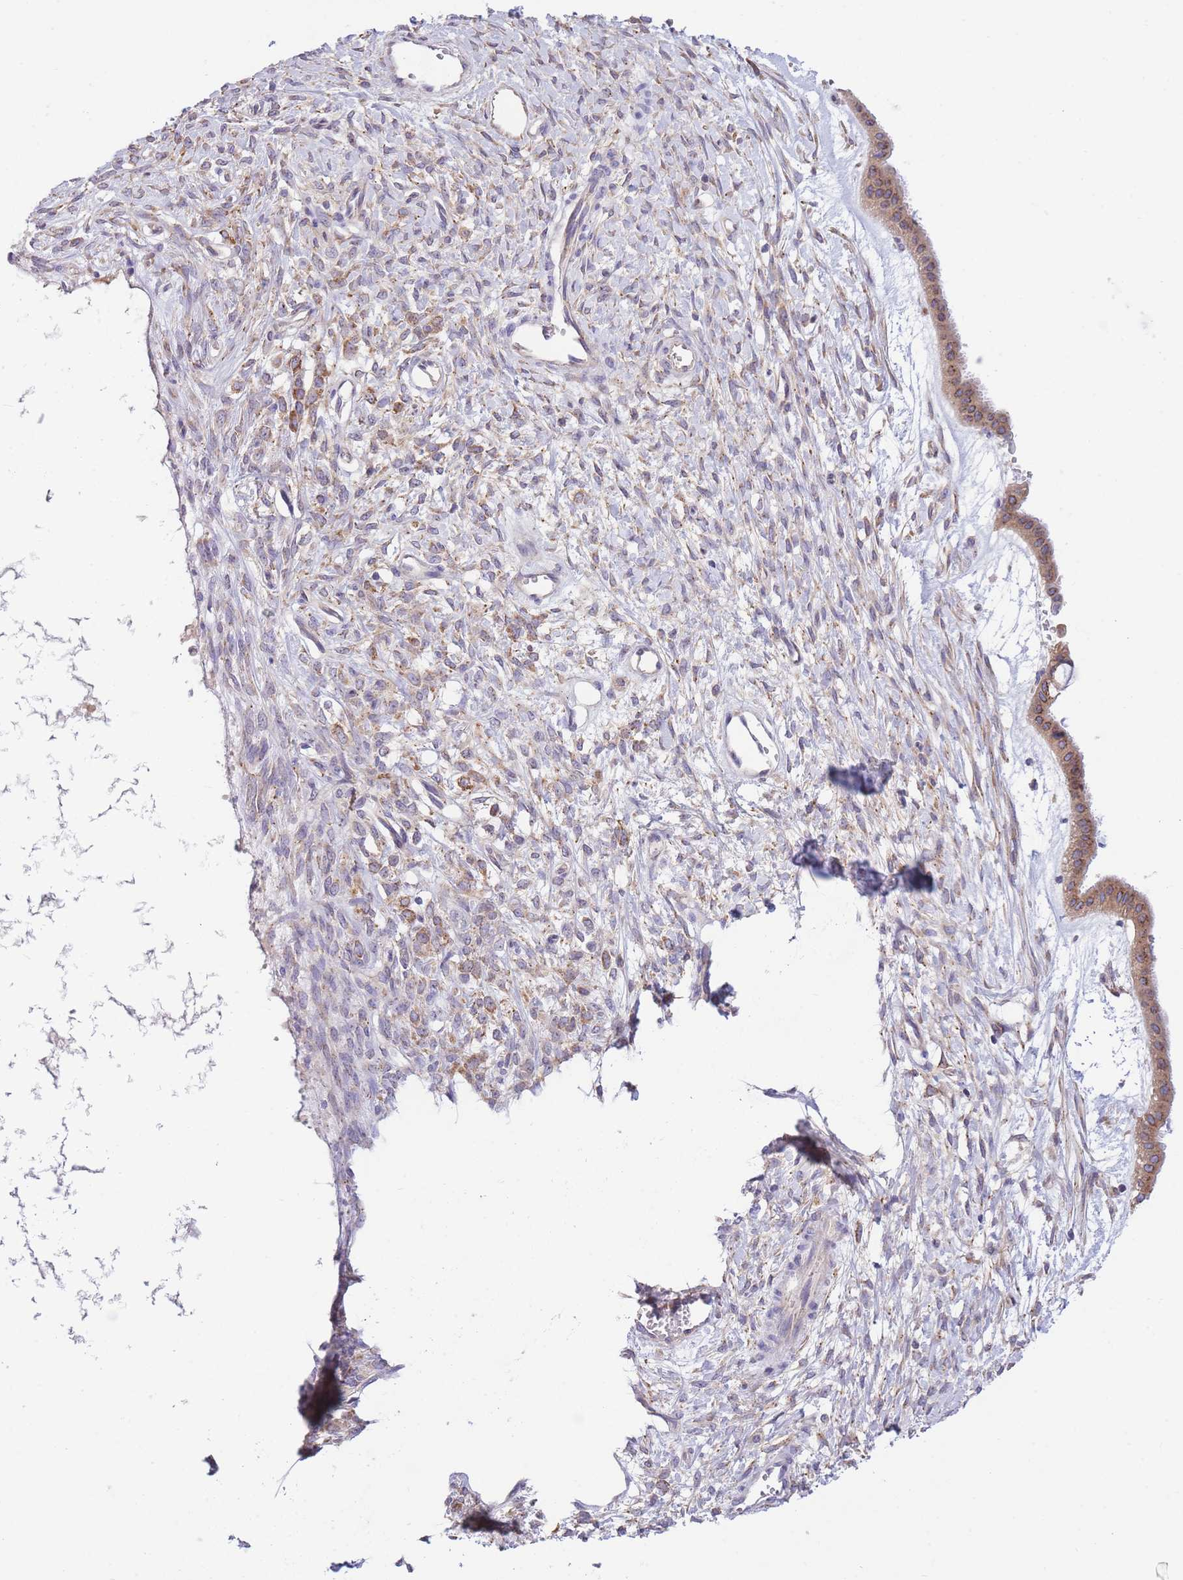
{"staining": {"intensity": "moderate", "quantity": ">75%", "location": "cytoplasmic/membranous"}, "tissue": "ovarian cancer", "cell_type": "Tumor cells", "image_type": "cancer", "snomed": [{"axis": "morphology", "description": "Cystadenocarcinoma, mucinous, NOS"}, {"axis": "topography", "description": "Ovary"}], "caption": "Protein positivity by immunohistochemistry (IHC) demonstrates moderate cytoplasmic/membranous positivity in approximately >75% of tumor cells in ovarian mucinous cystadenocarcinoma.", "gene": "COPG2", "patient": {"sex": "female", "age": 73}}